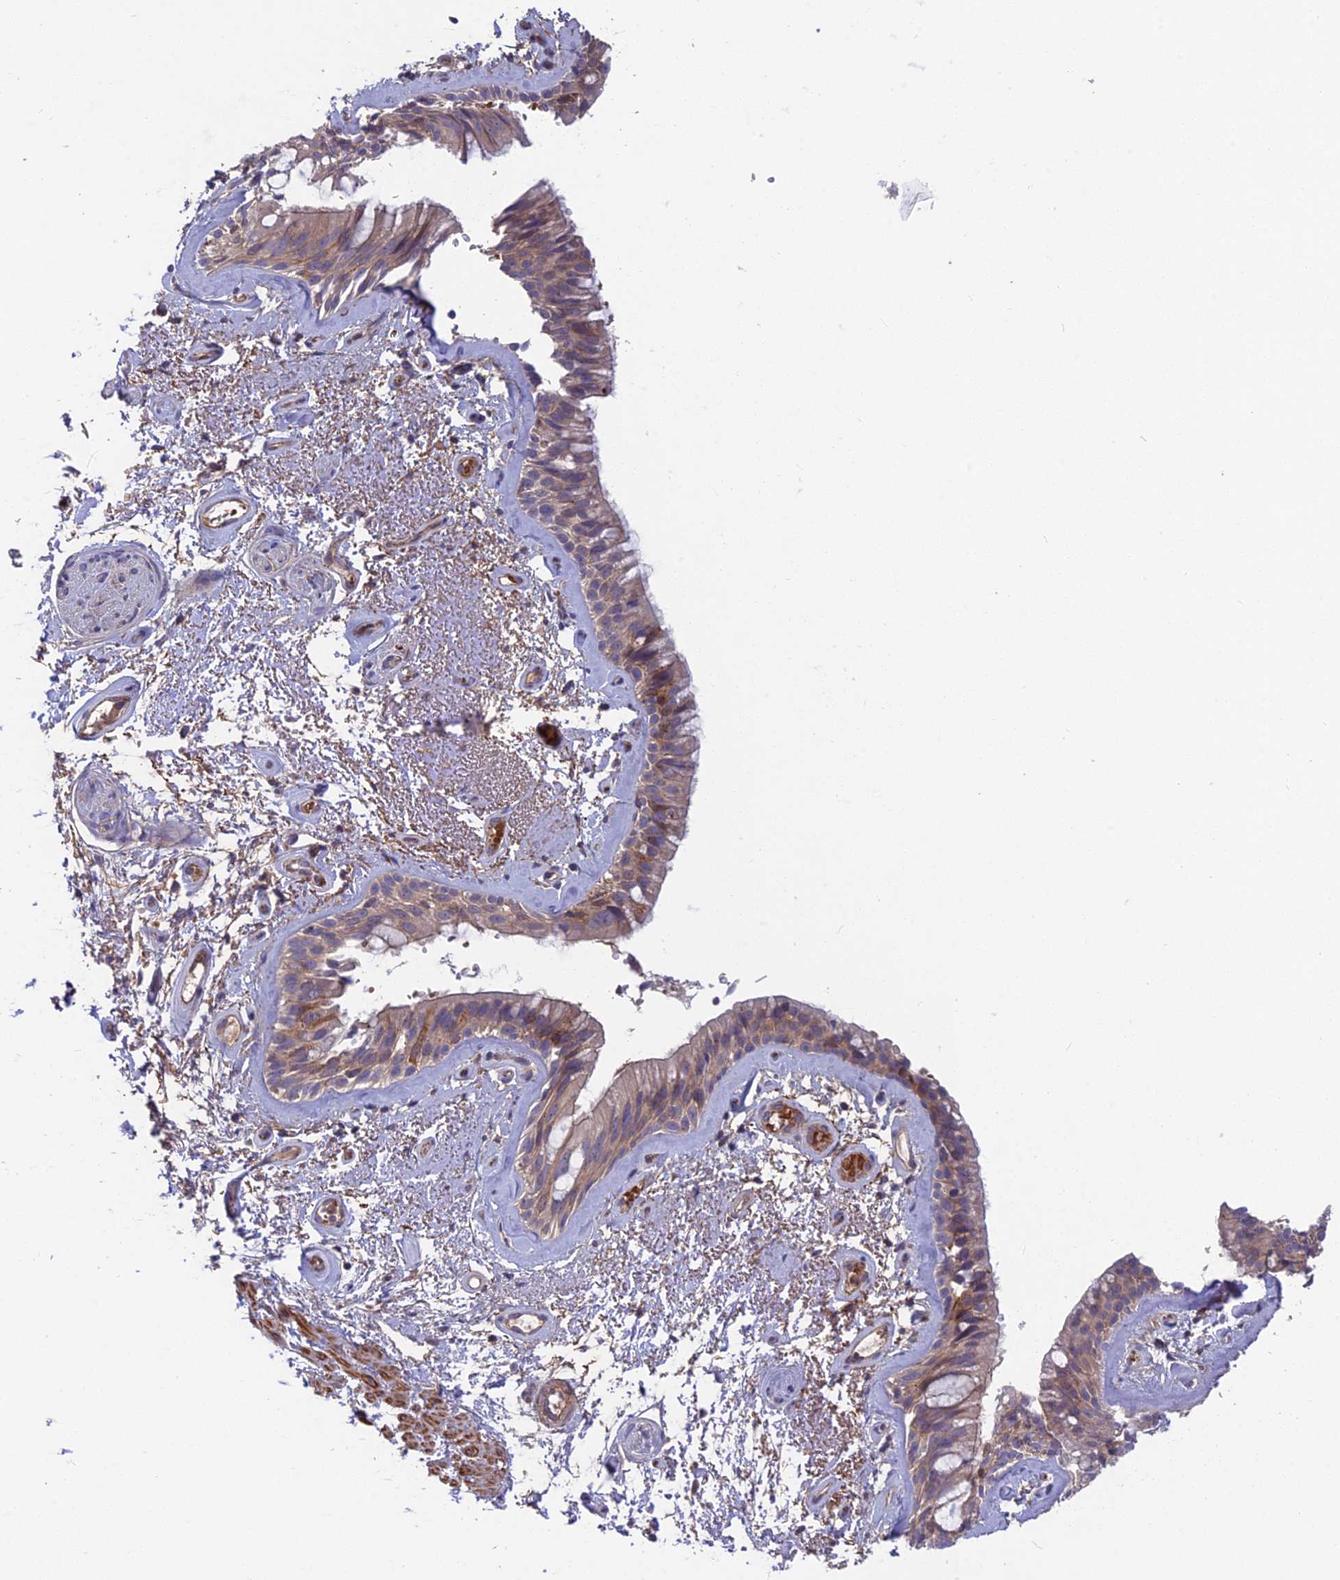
{"staining": {"intensity": "moderate", "quantity": ">75%", "location": "cytoplasmic/membranous"}, "tissue": "bronchus", "cell_type": "Respiratory epithelial cells", "image_type": "normal", "snomed": [{"axis": "morphology", "description": "Normal tissue, NOS"}, {"axis": "topography", "description": "Cartilage tissue"}, {"axis": "topography", "description": "Bronchus"}], "caption": "A photomicrograph of bronchus stained for a protein exhibits moderate cytoplasmic/membranous brown staining in respiratory epithelial cells. (Stains: DAB in brown, nuclei in blue, Microscopy: brightfield microscopy at high magnification).", "gene": "CPNE7", "patient": {"sex": "female", "age": 66}}